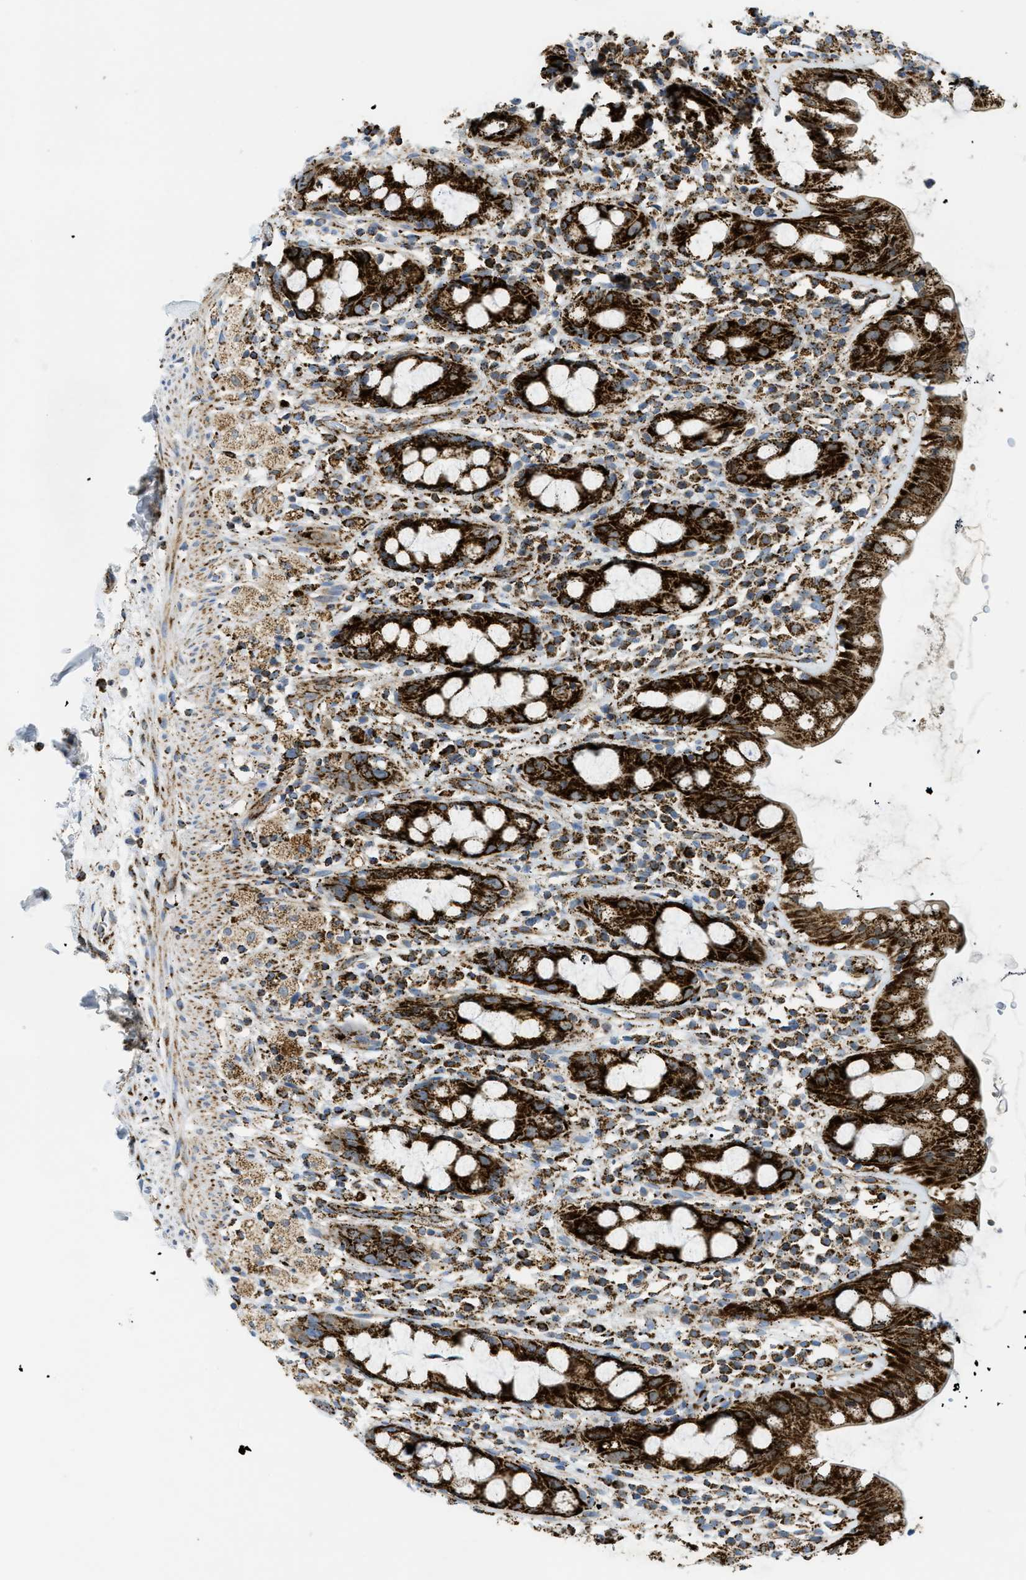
{"staining": {"intensity": "strong", "quantity": ">75%", "location": "cytoplasmic/membranous"}, "tissue": "rectum", "cell_type": "Glandular cells", "image_type": "normal", "snomed": [{"axis": "morphology", "description": "Normal tissue, NOS"}, {"axis": "topography", "description": "Rectum"}], "caption": "Immunohistochemistry (IHC) micrograph of unremarkable rectum: rectum stained using immunohistochemistry displays high levels of strong protein expression localized specifically in the cytoplasmic/membranous of glandular cells, appearing as a cytoplasmic/membranous brown color.", "gene": "SQOR", "patient": {"sex": "male", "age": 44}}